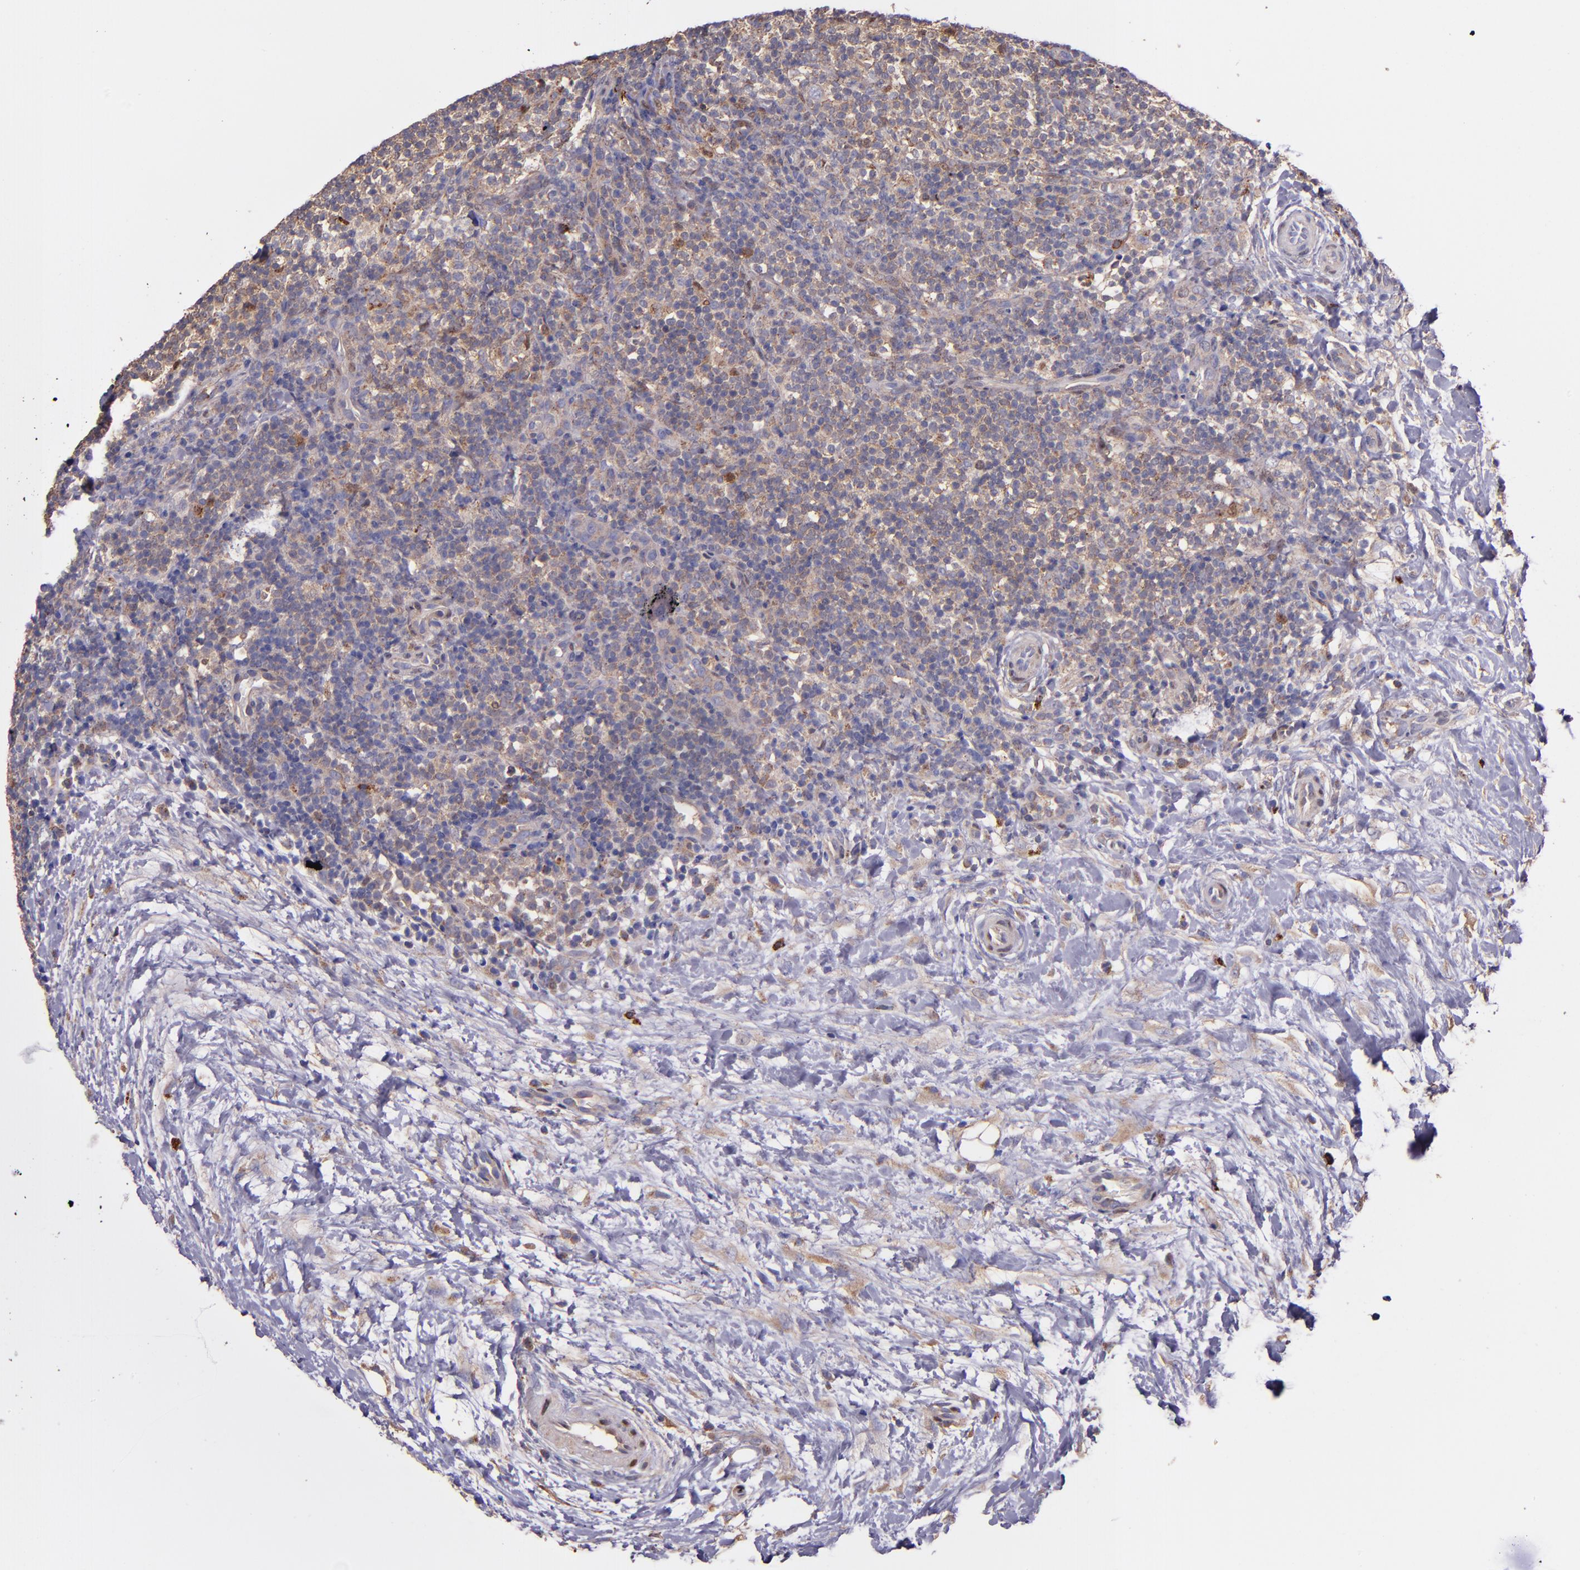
{"staining": {"intensity": "weak", "quantity": "<25%", "location": "cytoplasmic/membranous"}, "tissue": "lymphoma", "cell_type": "Tumor cells", "image_type": "cancer", "snomed": [{"axis": "morphology", "description": "Malignant lymphoma, non-Hodgkin's type, Low grade"}, {"axis": "topography", "description": "Lymph node"}], "caption": "Malignant lymphoma, non-Hodgkin's type (low-grade) was stained to show a protein in brown. There is no significant expression in tumor cells.", "gene": "WASHC1", "patient": {"sex": "female", "age": 76}}